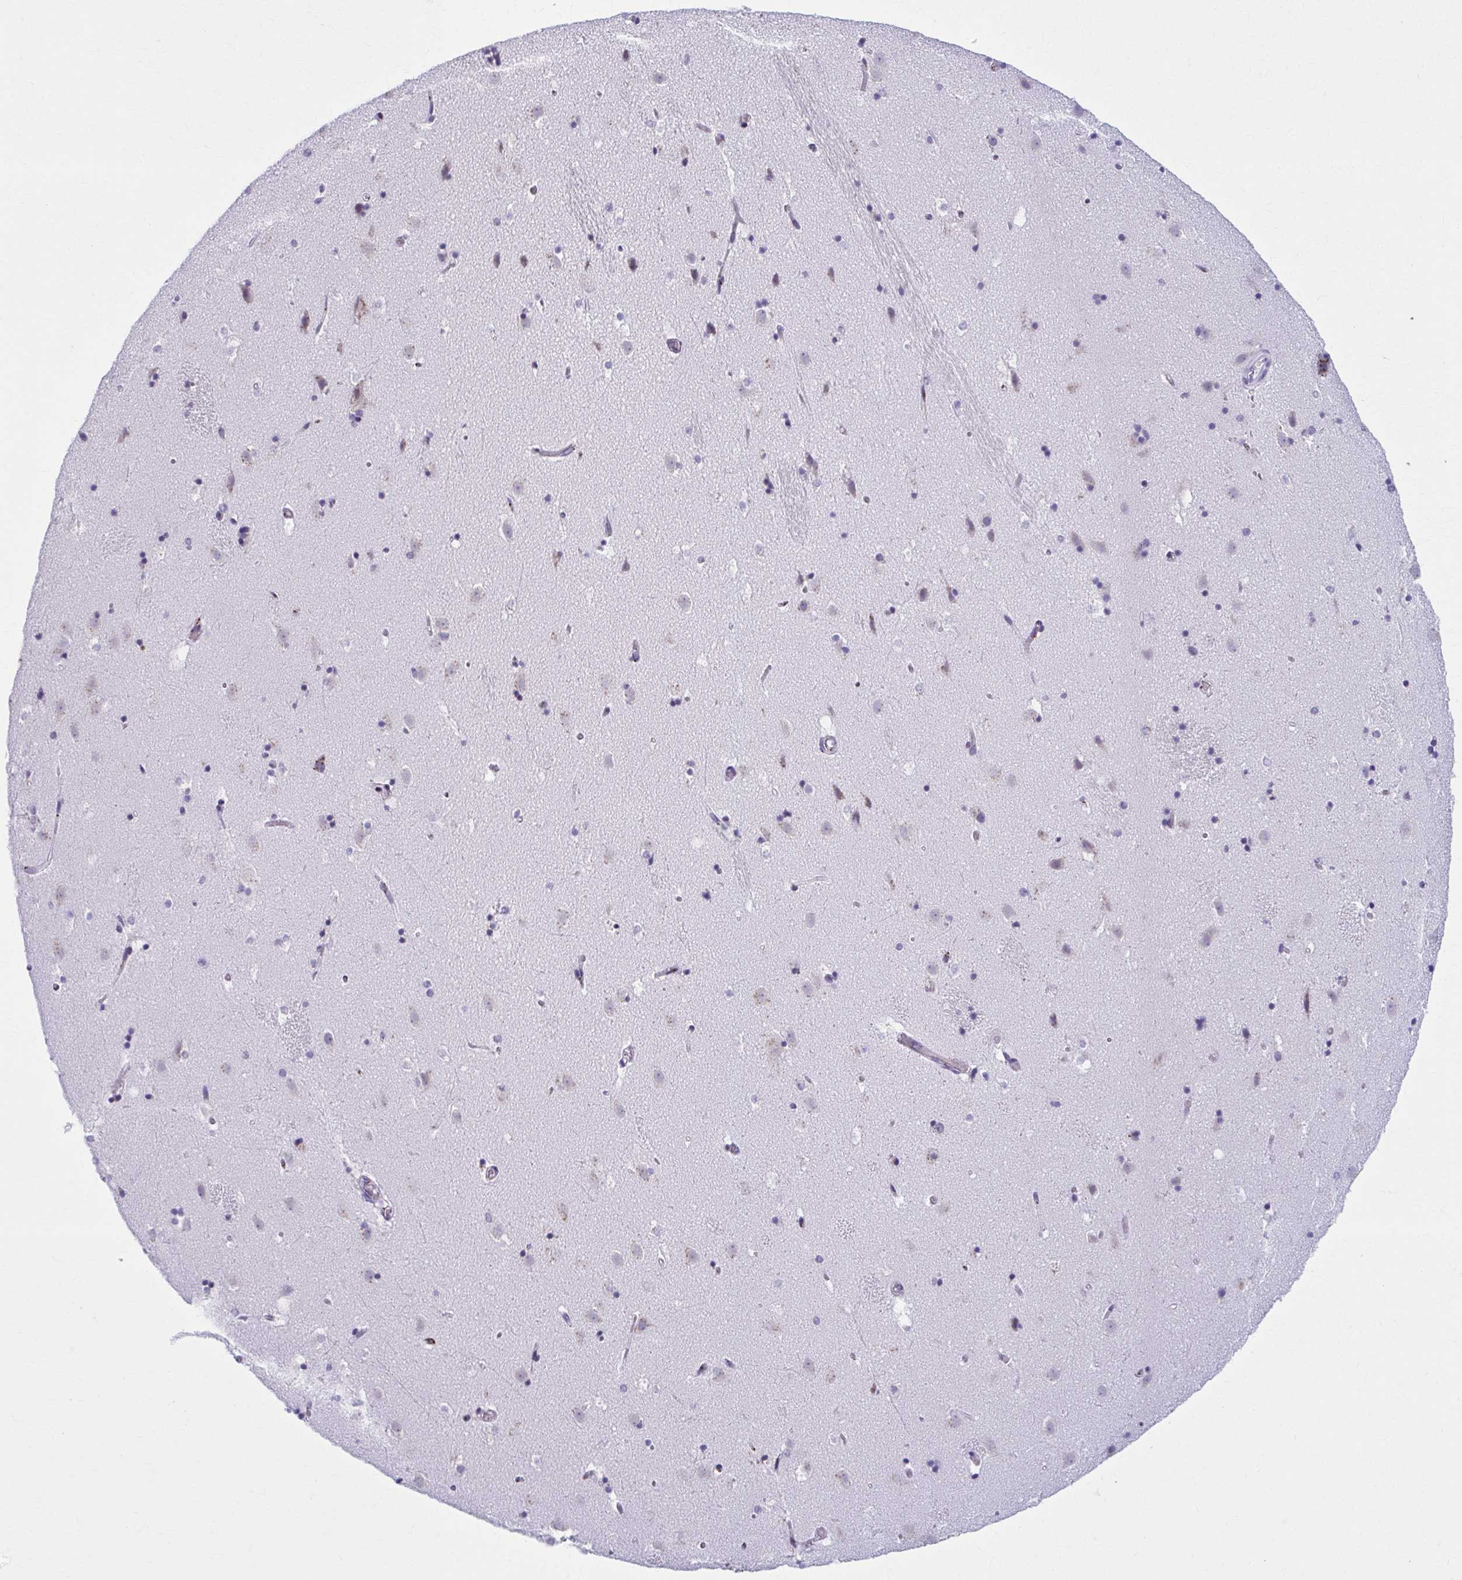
{"staining": {"intensity": "weak", "quantity": "<25%", "location": "cytoplasmic/membranous"}, "tissue": "caudate", "cell_type": "Glial cells", "image_type": "normal", "snomed": [{"axis": "morphology", "description": "Normal tissue, NOS"}, {"axis": "topography", "description": "Lateral ventricle wall"}], "caption": "Immunohistochemistry (IHC) image of benign caudate: human caudate stained with DAB shows no significant protein staining in glial cells.", "gene": "ZNF682", "patient": {"sex": "male", "age": 37}}